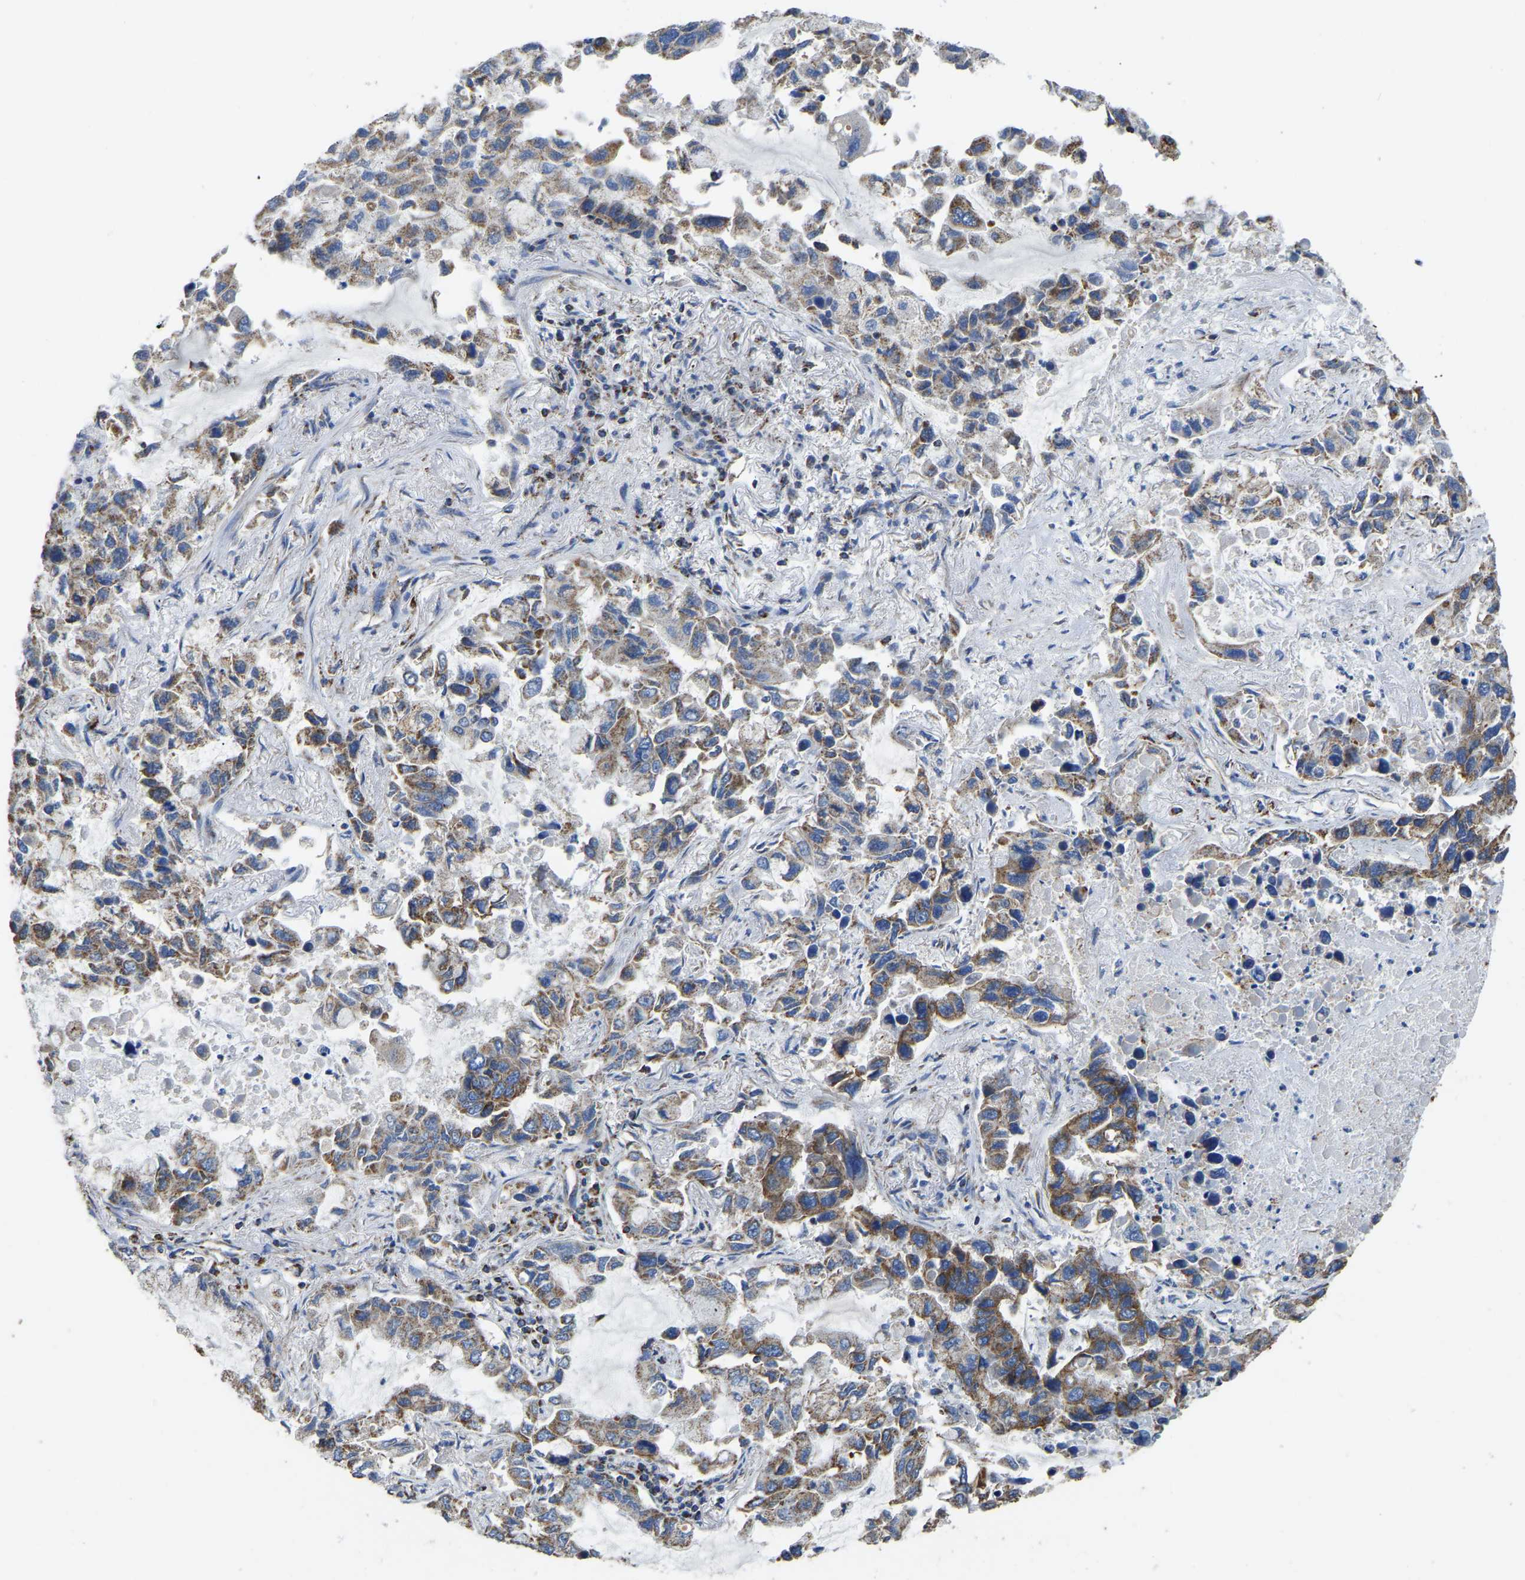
{"staining": {"intensity": "moderate", "quantity": ">75%", "location": "cytoplasmic/membranous"}, "tissue": "lung cancer", "cell_type": "Tumor cells", "image_type": "cancer", "snomed": [{"axis": "morphology", "description": "Adenocarcinoma, NOS"}, {"axis": "topography", "description": "Lung"}], "caption": "Tumor cells show medium levels of moderate cytoplasmic/membranous expression in approximately >75% of cells in human lung cancer.", "gene": "ETFA", "patient": {"sex": "male", "age": 64}}